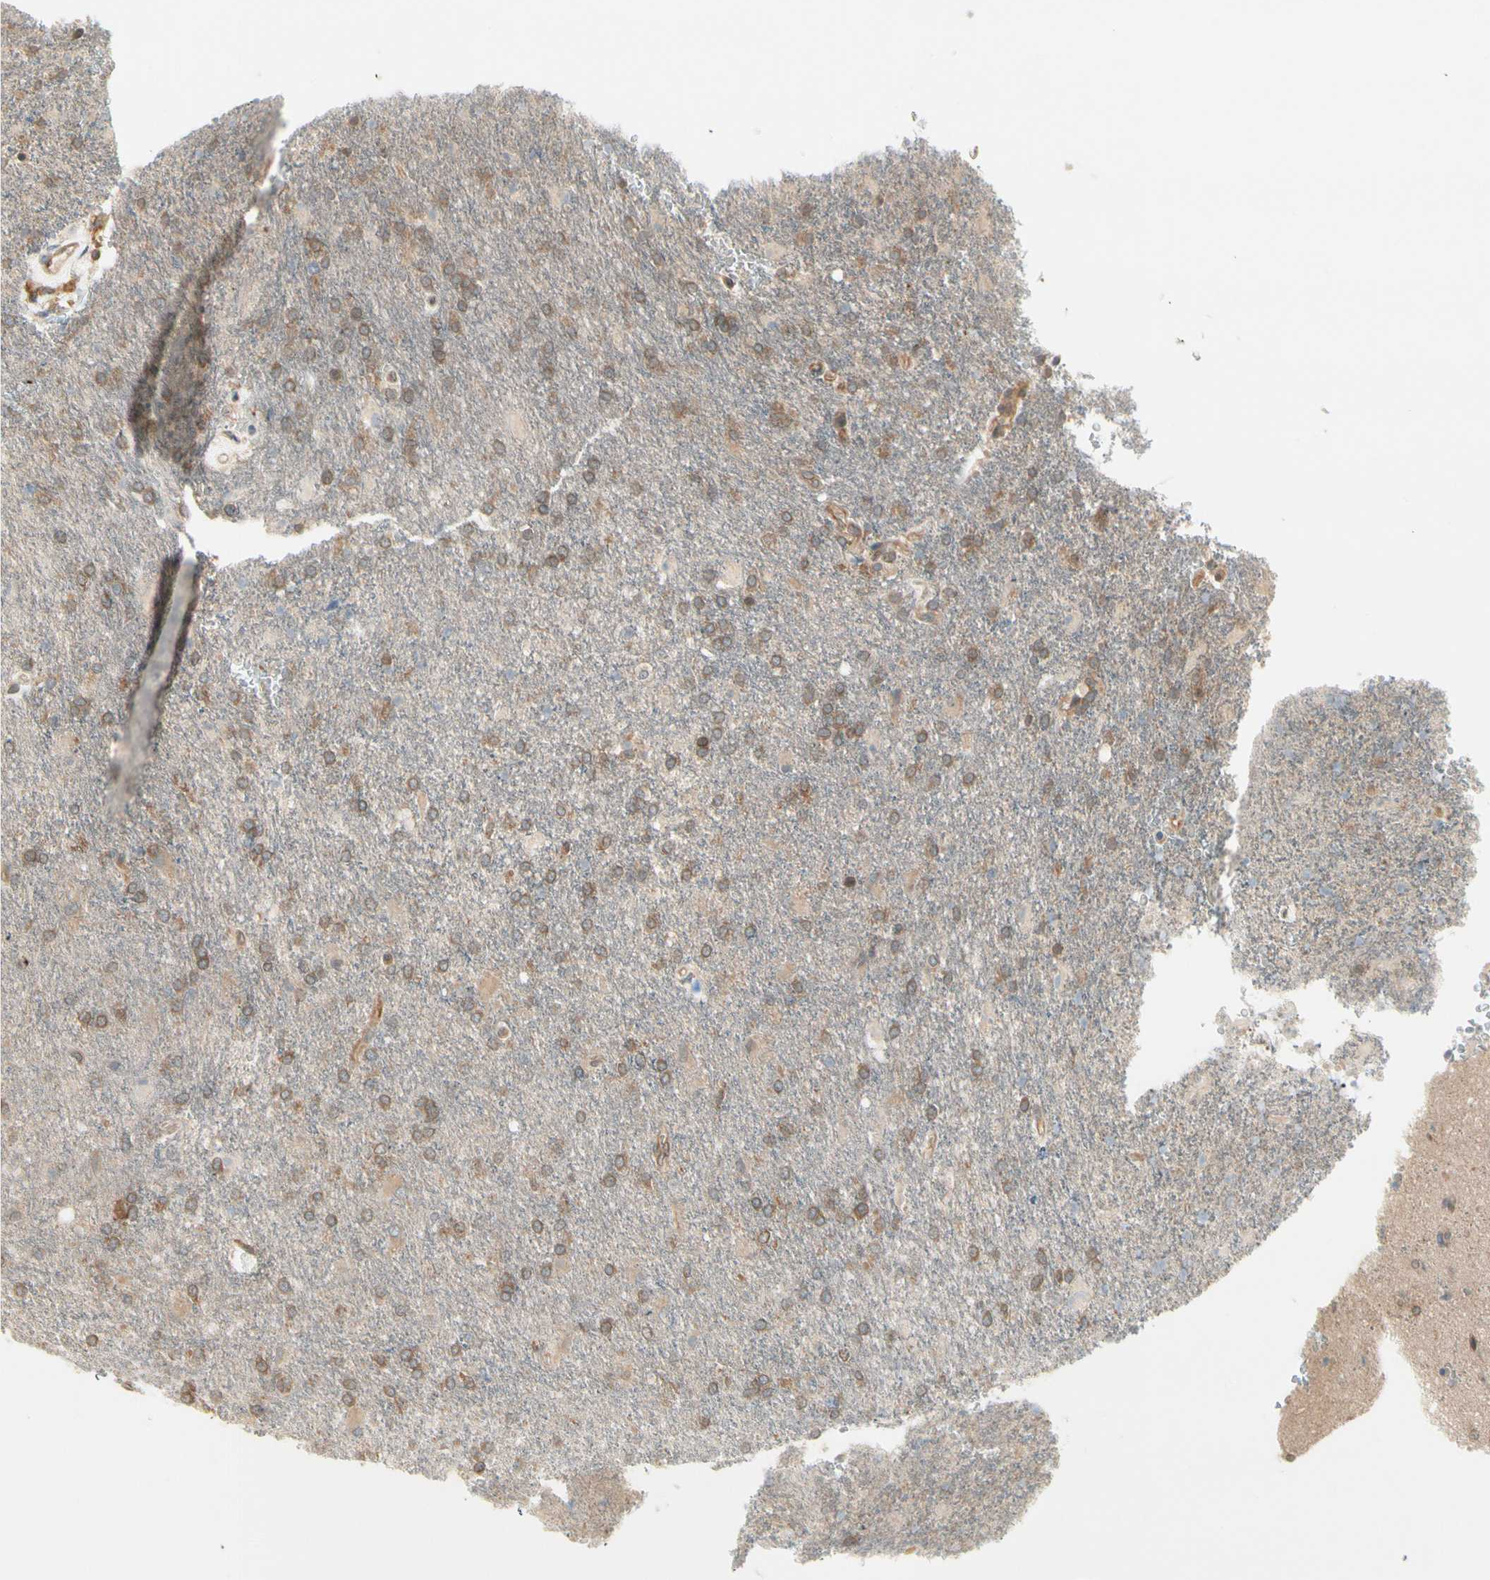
{"staining": {"intensity": "moderate", "quantity": ">75%", "location": "cytoplasmic/membranous"}, "tissue": "glioma", "cell_type": "Tumor cells", "image_type": "cancer", "snomed": [{"axis": "morphology", "description": "Glioma, malignant, High grade"}, {"axis": "topography", "description": "Brain"}], "caption": "Human high-grade glioma (malignant) stained for a protein (brown) displays moderate cytoplasmic/membranous positive positivity in about >75% of tumor cells.", "gene": "OXSR1", "patient": {"sex": "male", "age": 71}}